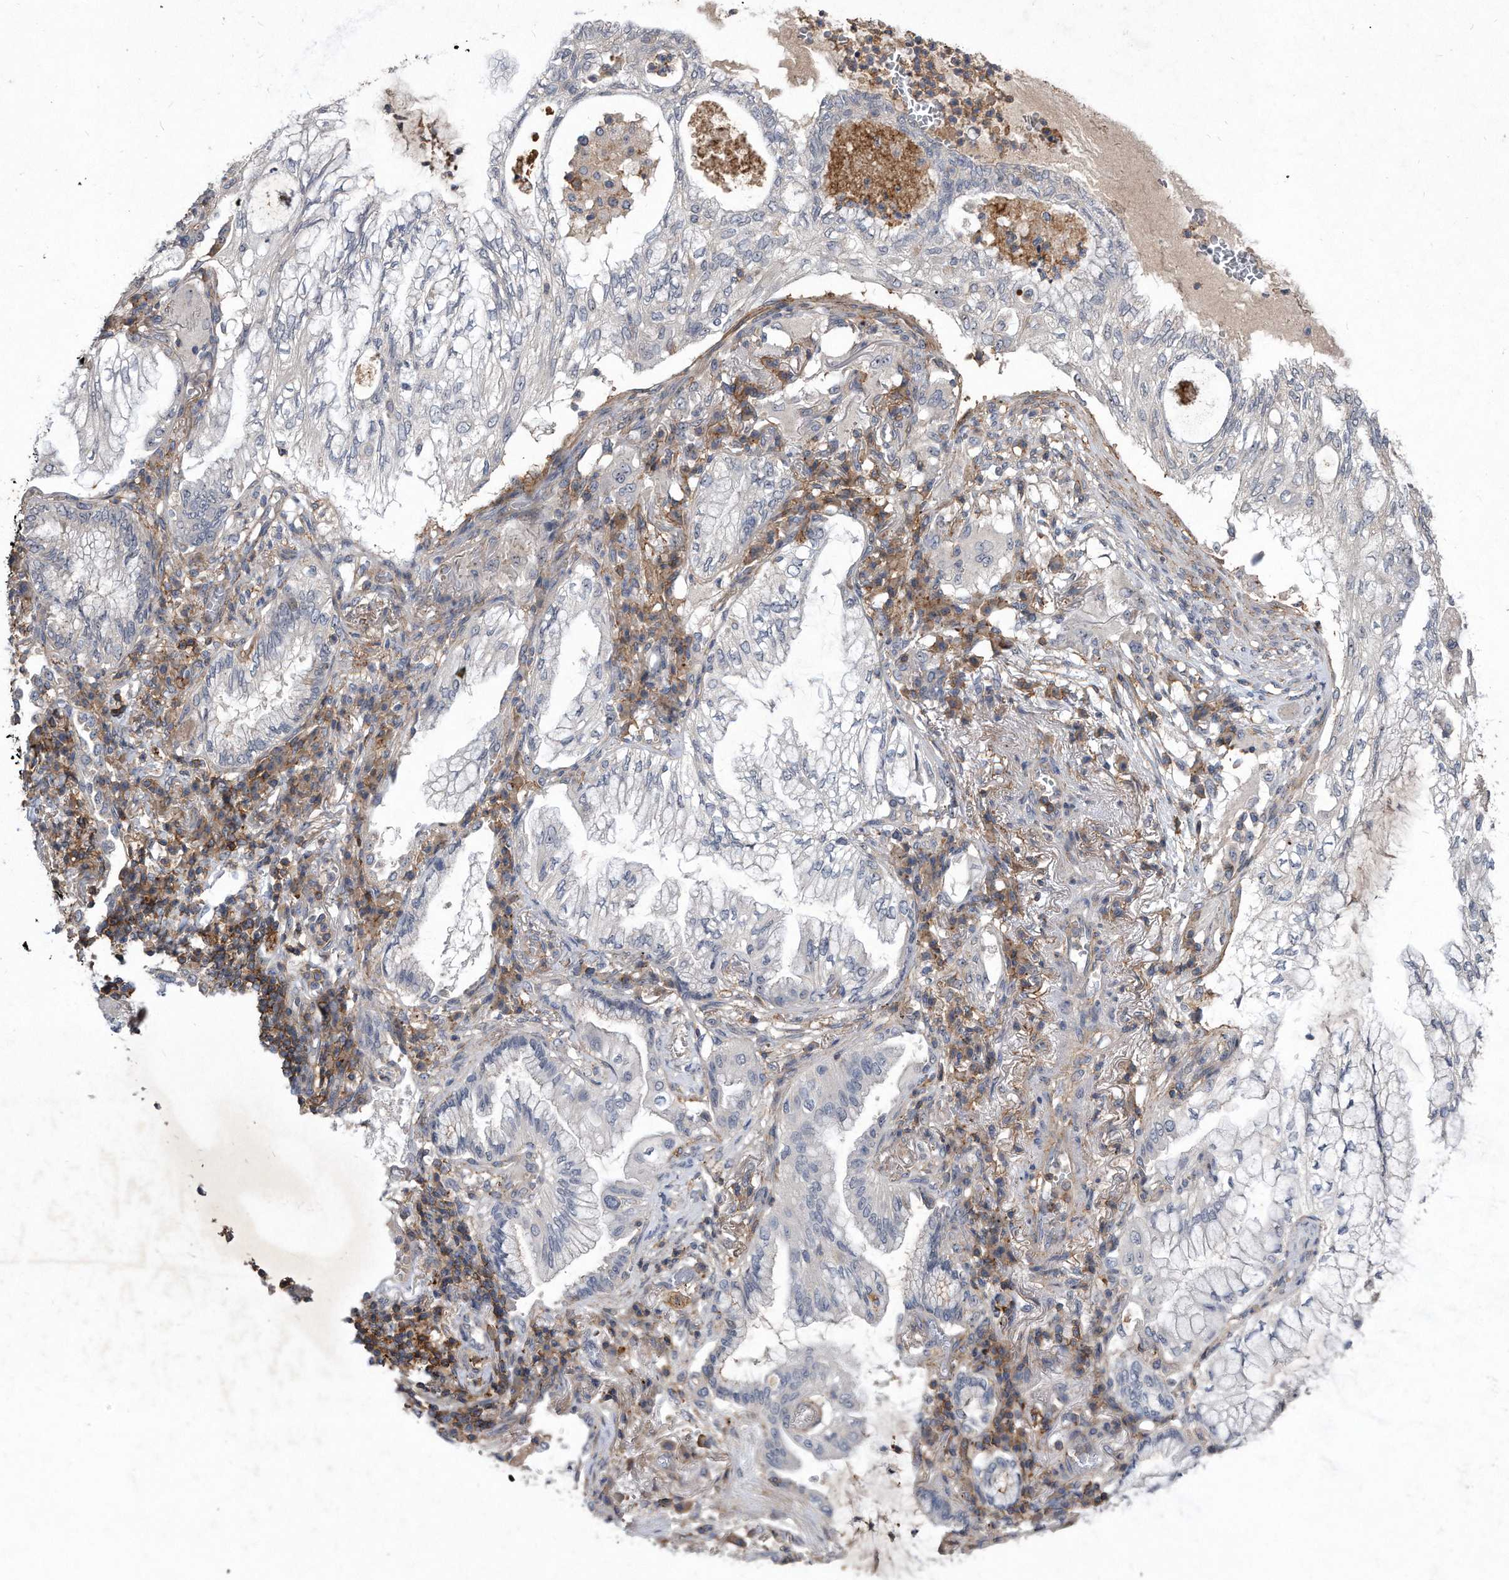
{"staining": {"intensity": "negative", "quantity": "none", "location": "none"}, "tissue": "lung cancer", "cell_type": "Tumor cells", "image_type": "cancer", "snomed": [{"axis": "morphology", "description": "Adenocarcinoma, NOS"}, {"axis": "topography", "description": "Lung"}], "caption": "Tumor cells show no significant protein staining in lung cancer (adenocarcinoma).", "gene": "PGBD2", "patient": {"sex": "female", "age": 70}}